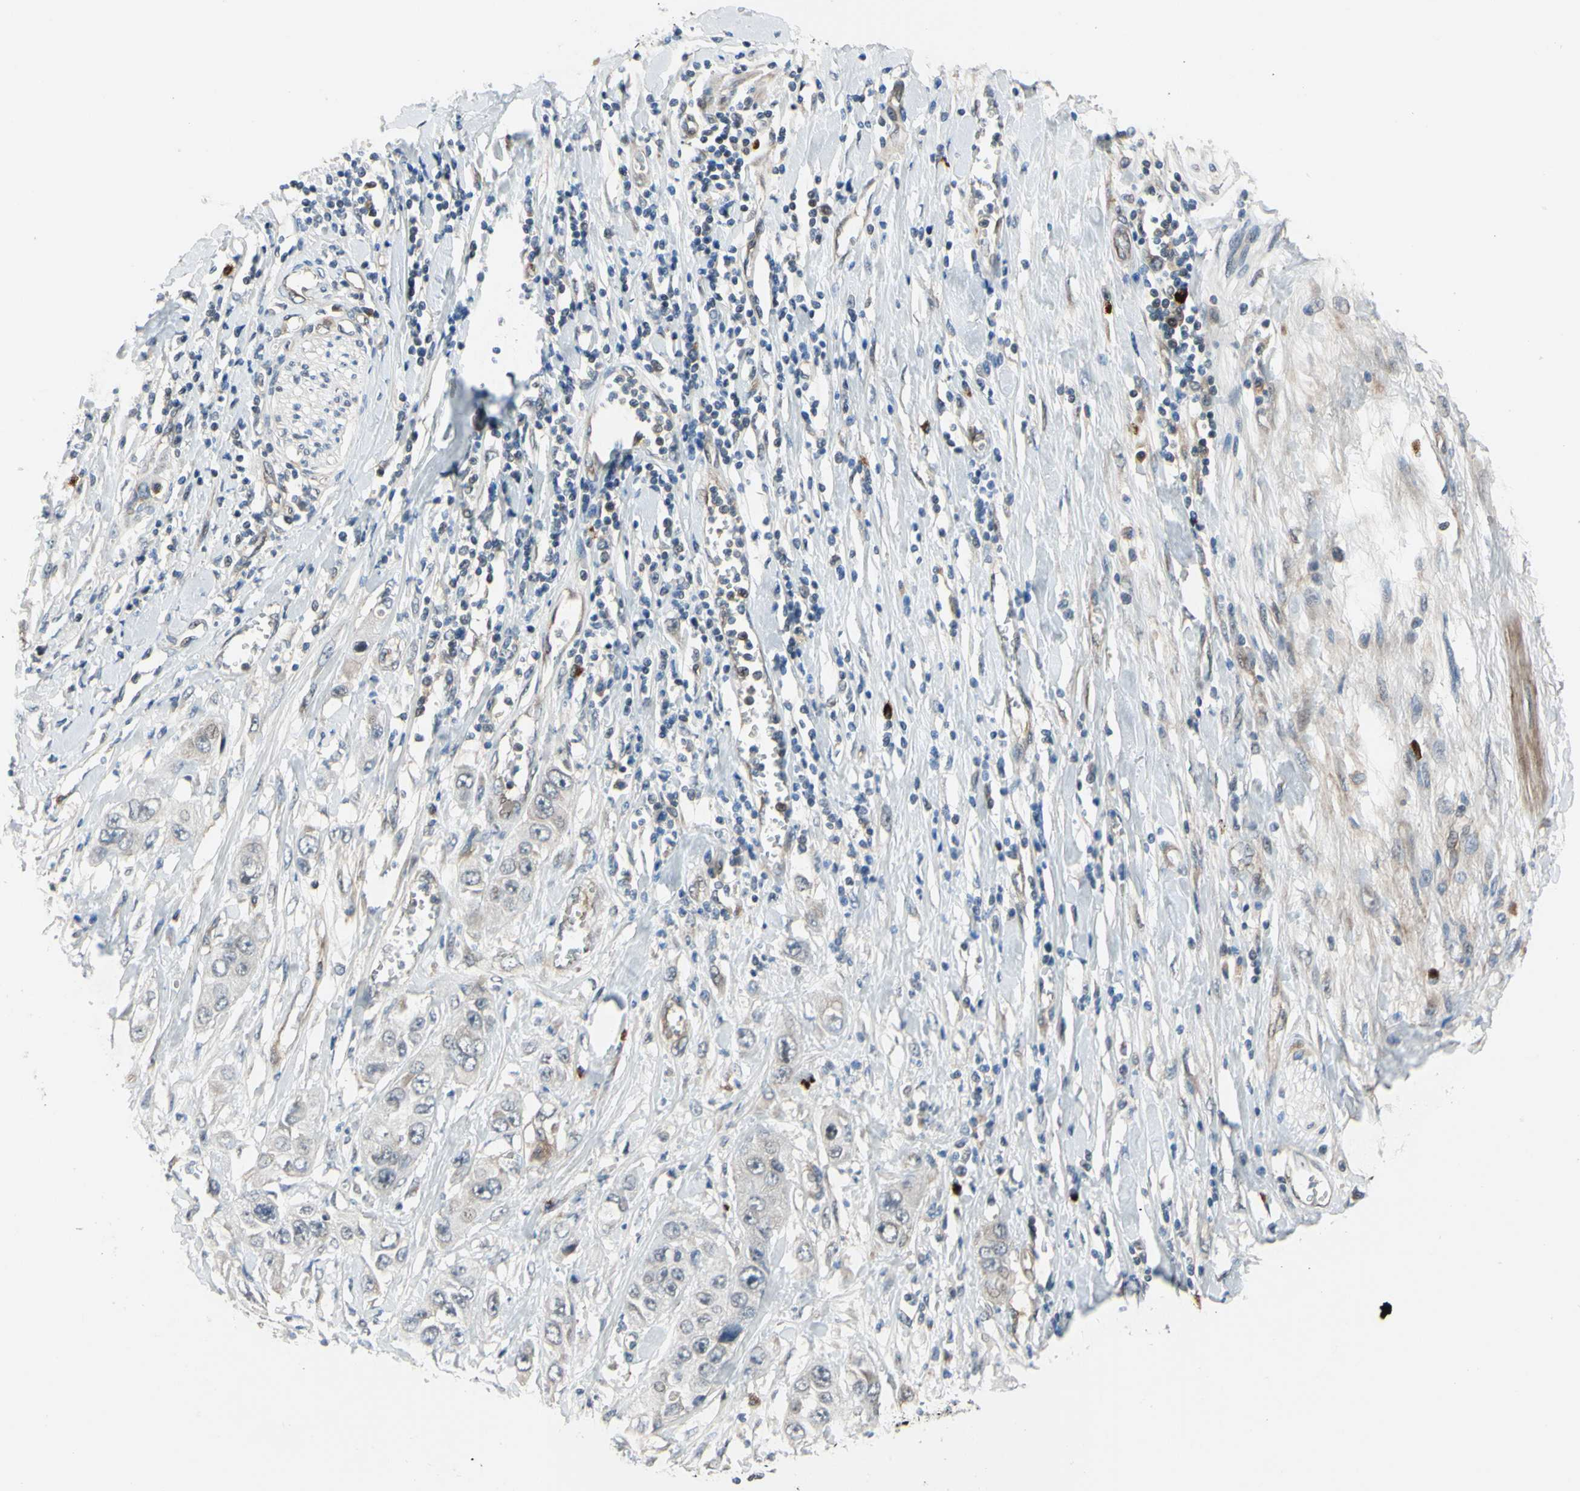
{"staining": {"intensity": "negative", "quantity": "none", "location": "none"}, "tissue": "pancreatic cancer", "cell_type": "Tumor cells", "image_type": "cancer", "snomed": [{"axis": "morphology", "description": "Adenocarcinoma, NOS"}, {"axis": "topography", "description": "Pancreas"}], "caption": "Tumor cells are negative for protein expression in human pancreatic adenocarcinoma.", "gene": "COMMD9", "patient": {"sex": "female", "age": 70}}